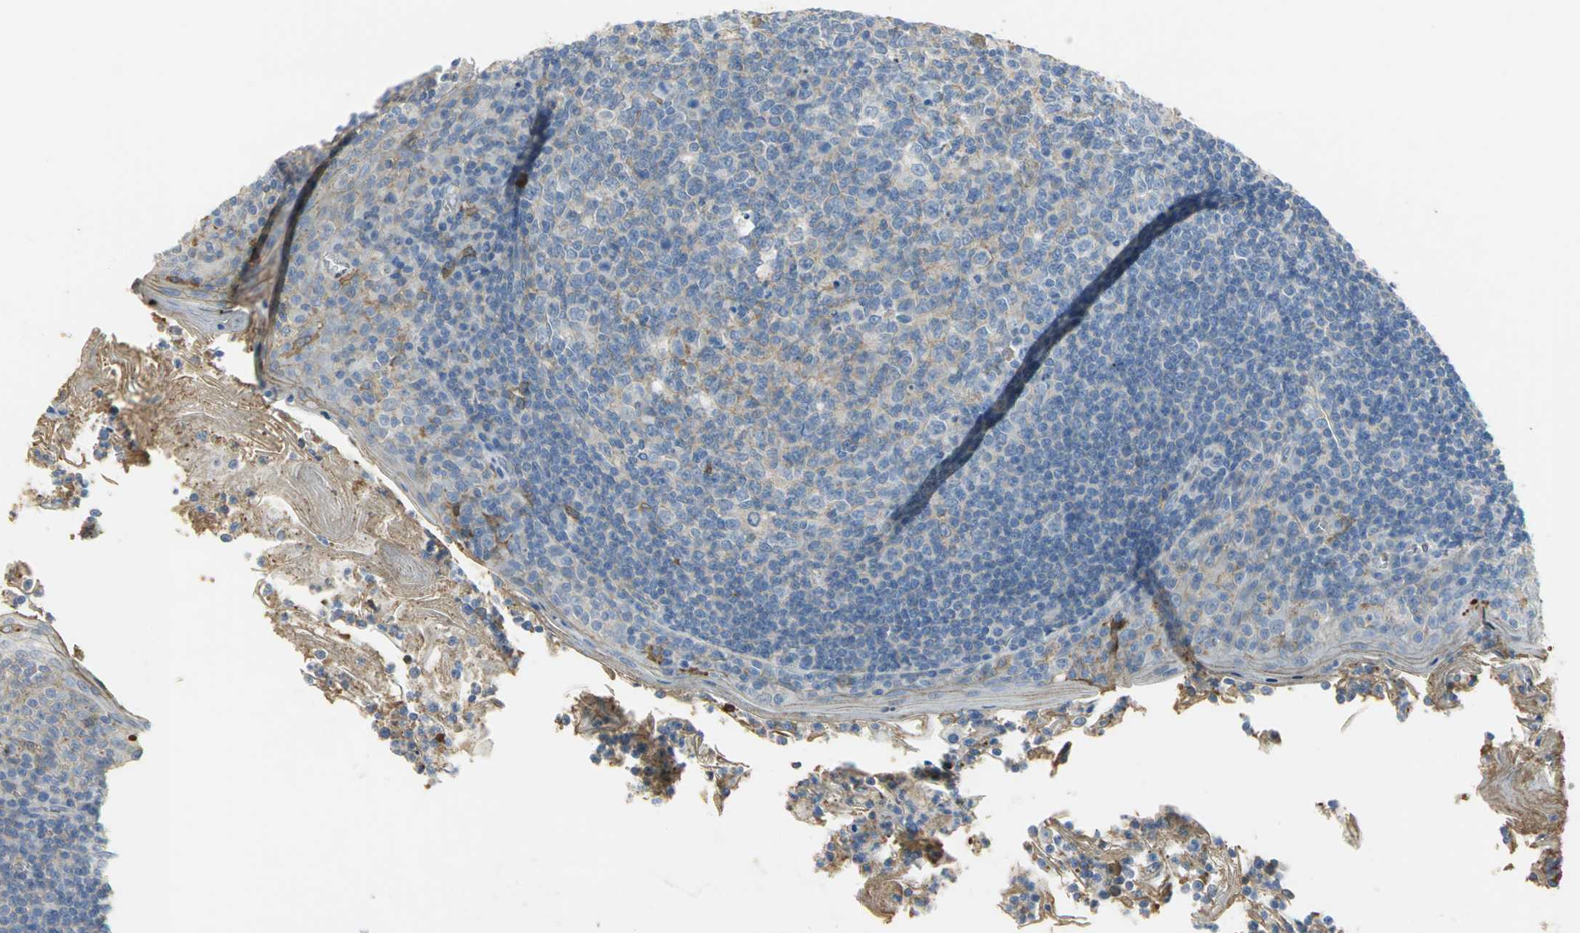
{"staining": {"intensity": "negative", "quantity": "none", "location": "none"}, "tissue": "tonsil", "cell_type": "Germinal center cells", "image_type": "normal", "snomed": [{"axis": "morphology", "description": "Normal tissue, NOS"}, {"axis": "topography", "description": "Tonsil"}], "caption": "This is an immunohistochemistry histopathology image of unremarkable human tonsil. There is no positivity in germinal center cells.", "gene": "GYG2", "patient": {"sex": "male", "age": 31}}